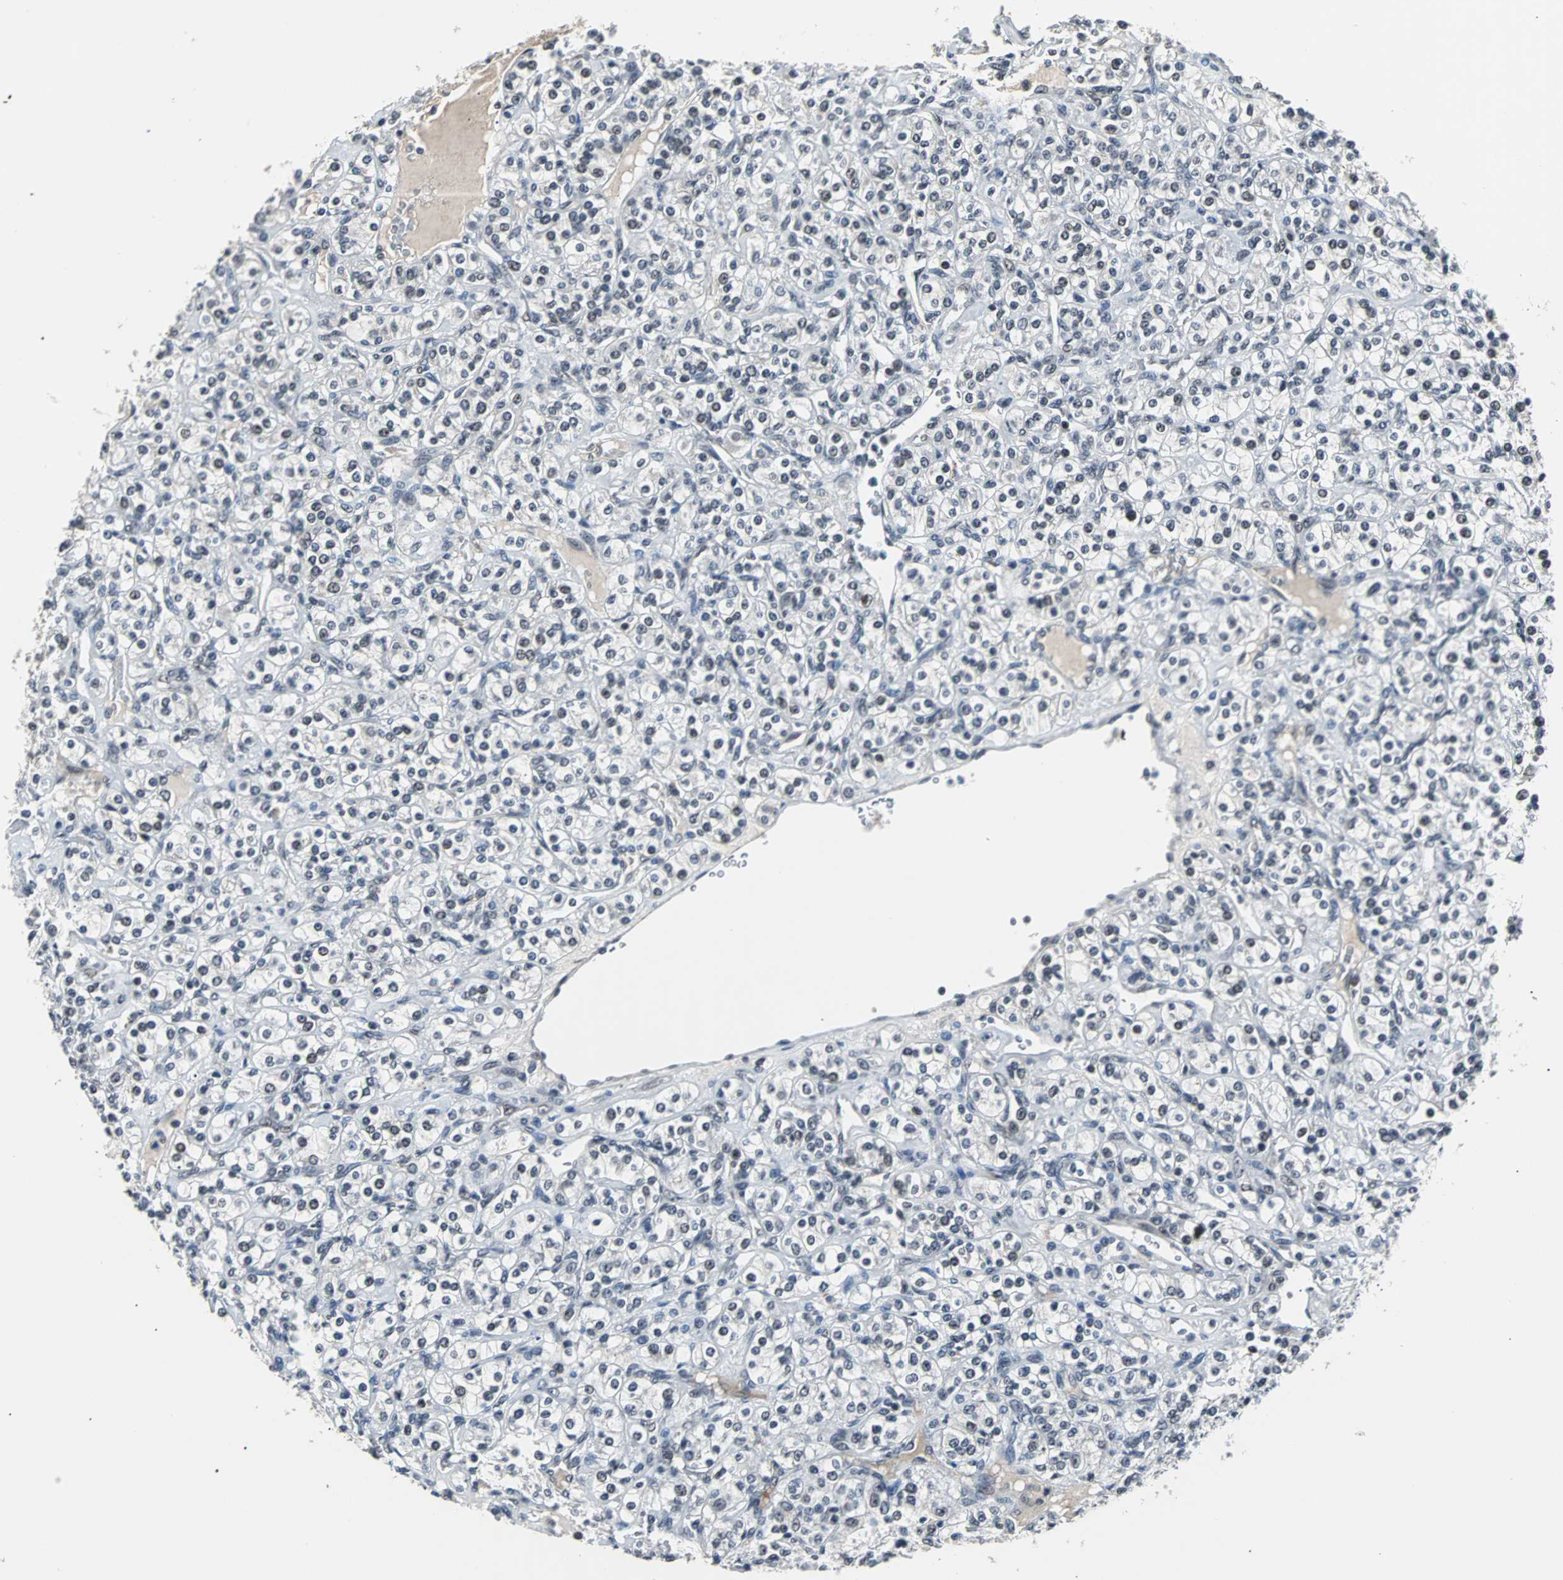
{"staining": {"intensity": "negative", "quantity": "none", "location": "none"}, "tissue": "renal cancer", "cell_type": "Tumor cells", "image_type": "cancer", "snomed": [{"axis": "morphology", "description": "Adenocarcinoma, NOS"}, {"axis": "topography", "description": "Kidney"}], "caption": "DAB immunohistochemical staining of renal cancer displays no significant staining in tumor cells.", "gene": "USP28", "patient": {"sex": "male", "age": 77}}